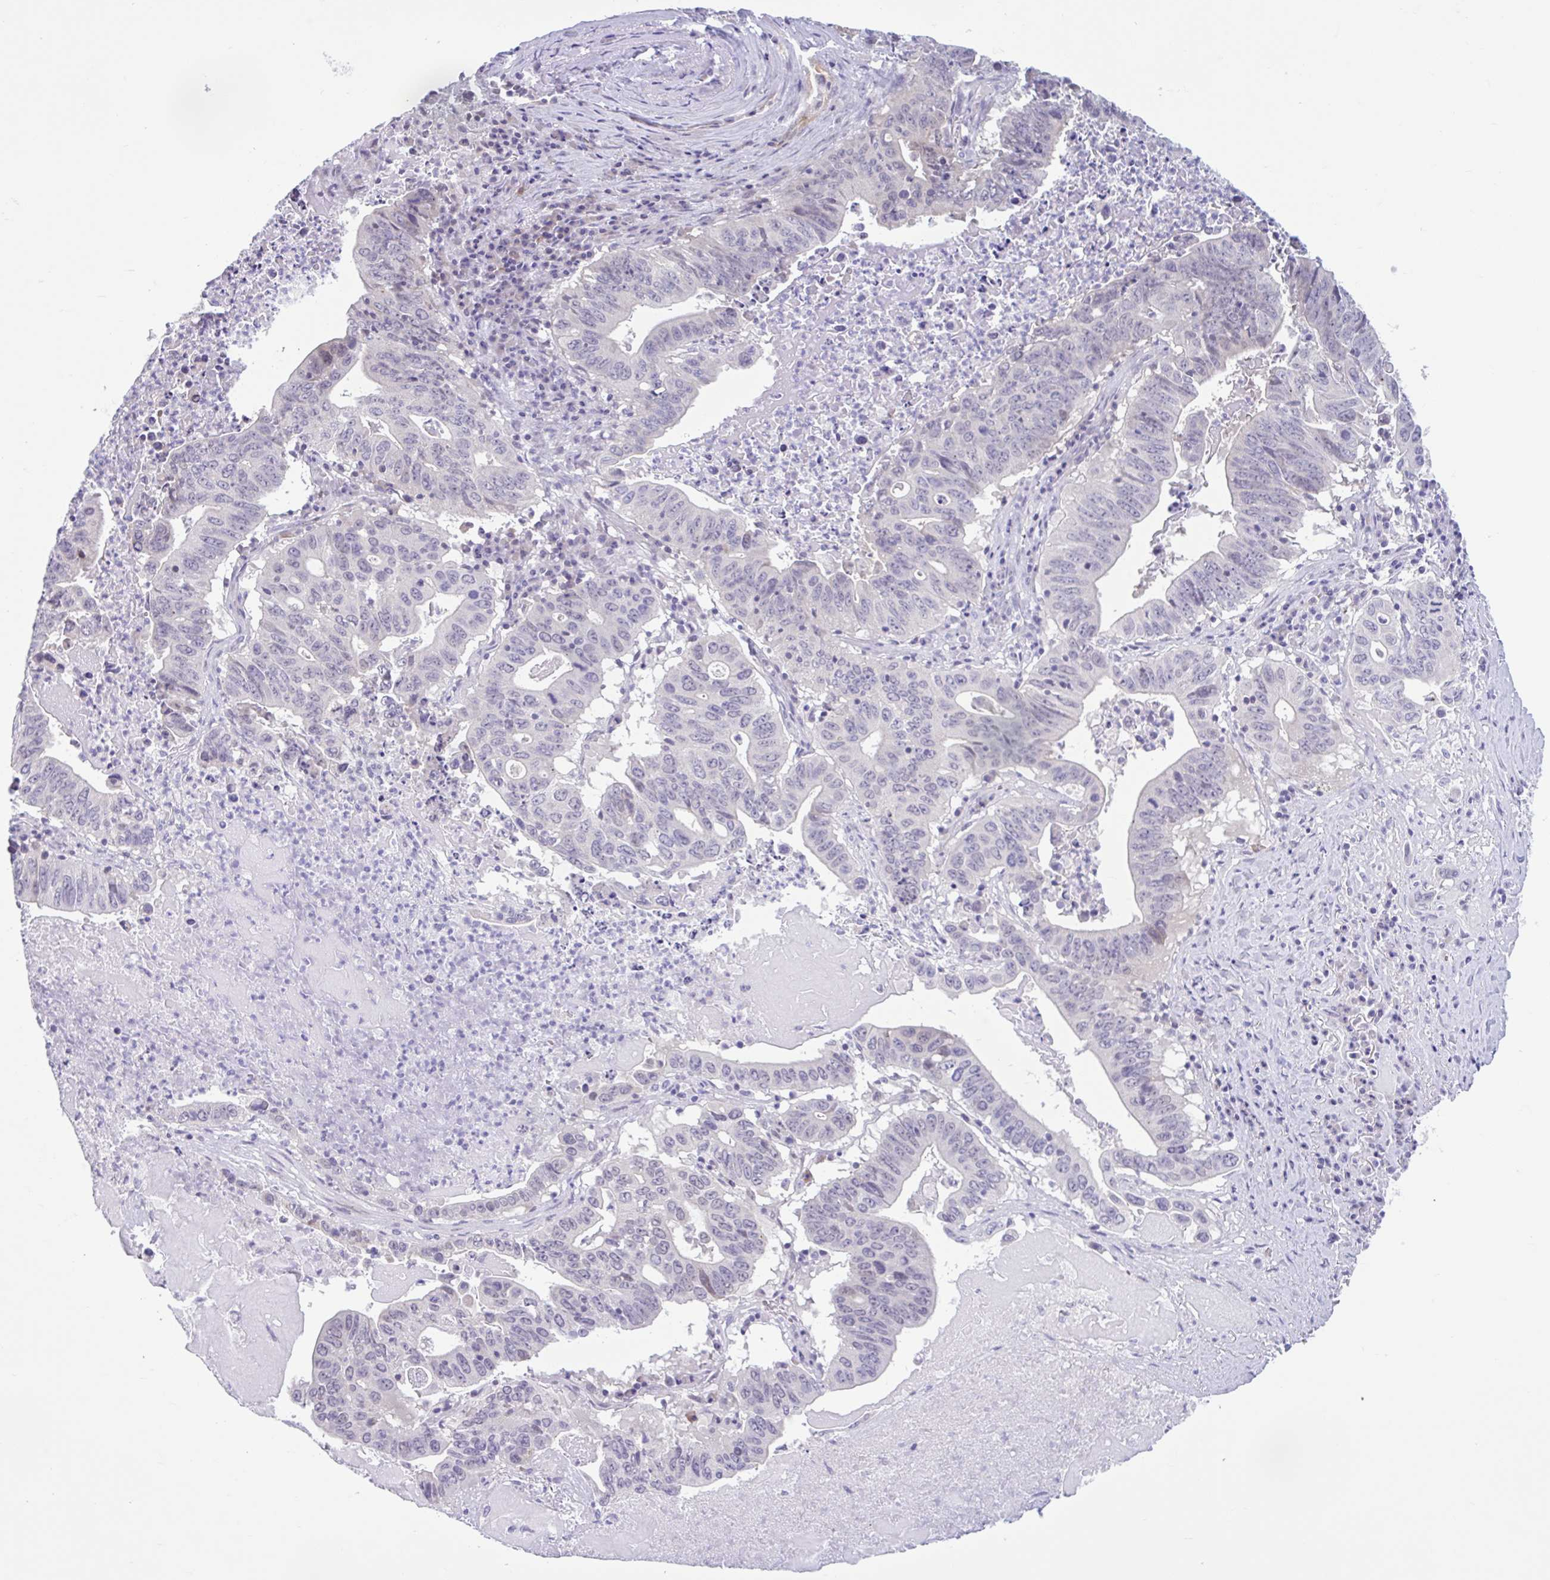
{"staining": {"intensity": "negative", "quantity": "none", "location": "none"}, "tissue": "lung cancer", "cell_type": "Tumor cells", "image_type": "cancer", "snomed": [{"axis": "morphology", "description": "Adenocarcinoma, NOS"}, {"axis": "topography", "description": "Lung"}], "caption": "An immunohistochemistry micrograph of adenocarcinoma (lung) is shown. There is no staining in tumor cells of adenocarcinoma (lung).", "gene": "FAM153A", "patient": {"sex": "female", "age": 60}}